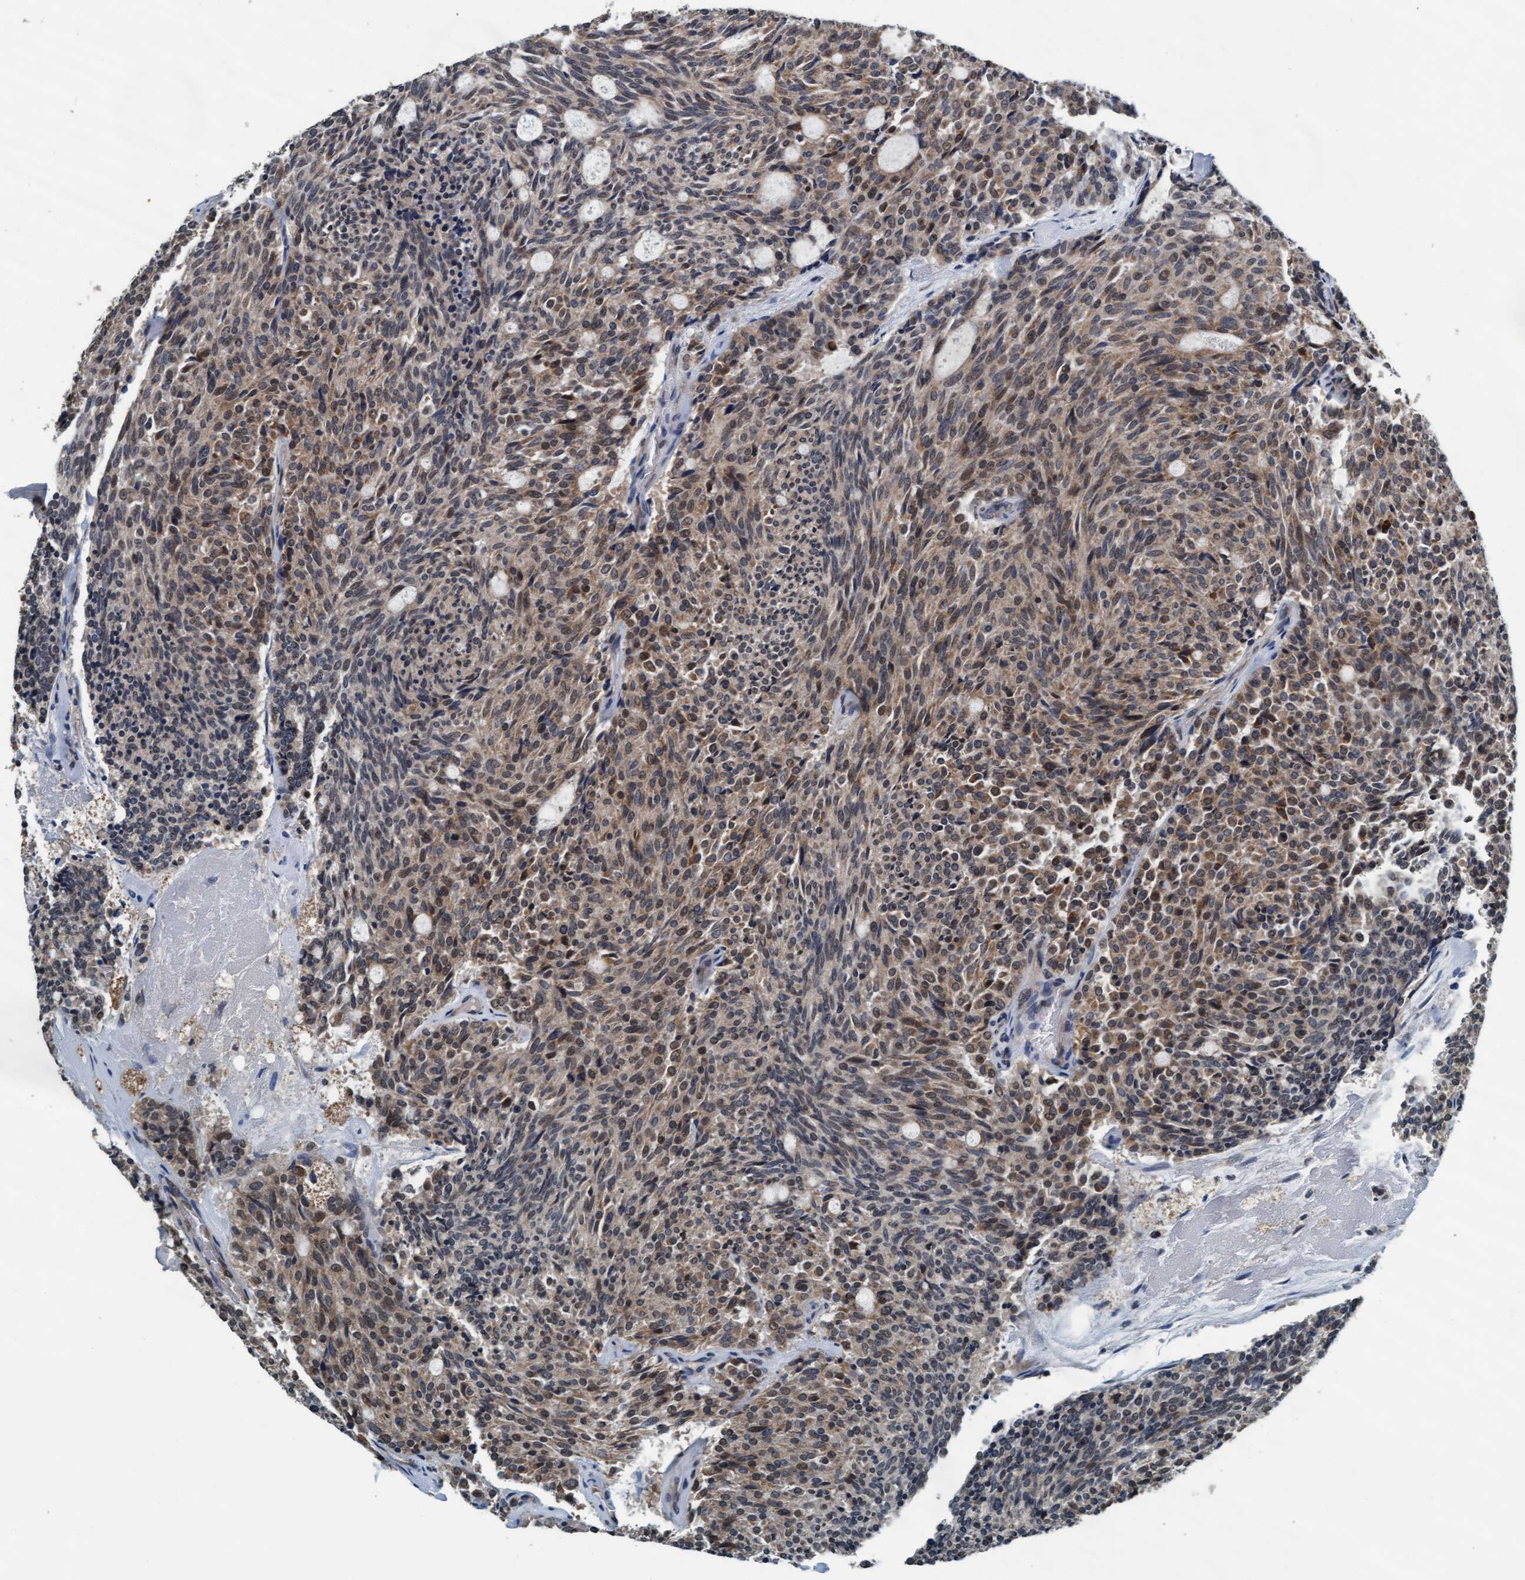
{"staining": {"intensity": "moderate", "quantity": "25%-75%", "location": "cytoplasmic/membranous,nuclear"}, "tissue": "carcinoid", "cell_type": "Tumor cells", "image_type": "cancer", "snomed": [{"axis": "morphology", "description": "Carcinoid, malignant, NOS"}, {"axis": "topography", "description": "Pancreas"}], "caption": "This is an image of immunohistochemistry staining of malignant carcinoid, which shows moderate positivity in the cytoplasmic/membranous and nuclear of tumor cells.", "gene": "WASF1", "patient": {"sex": "female", "age": 54}}